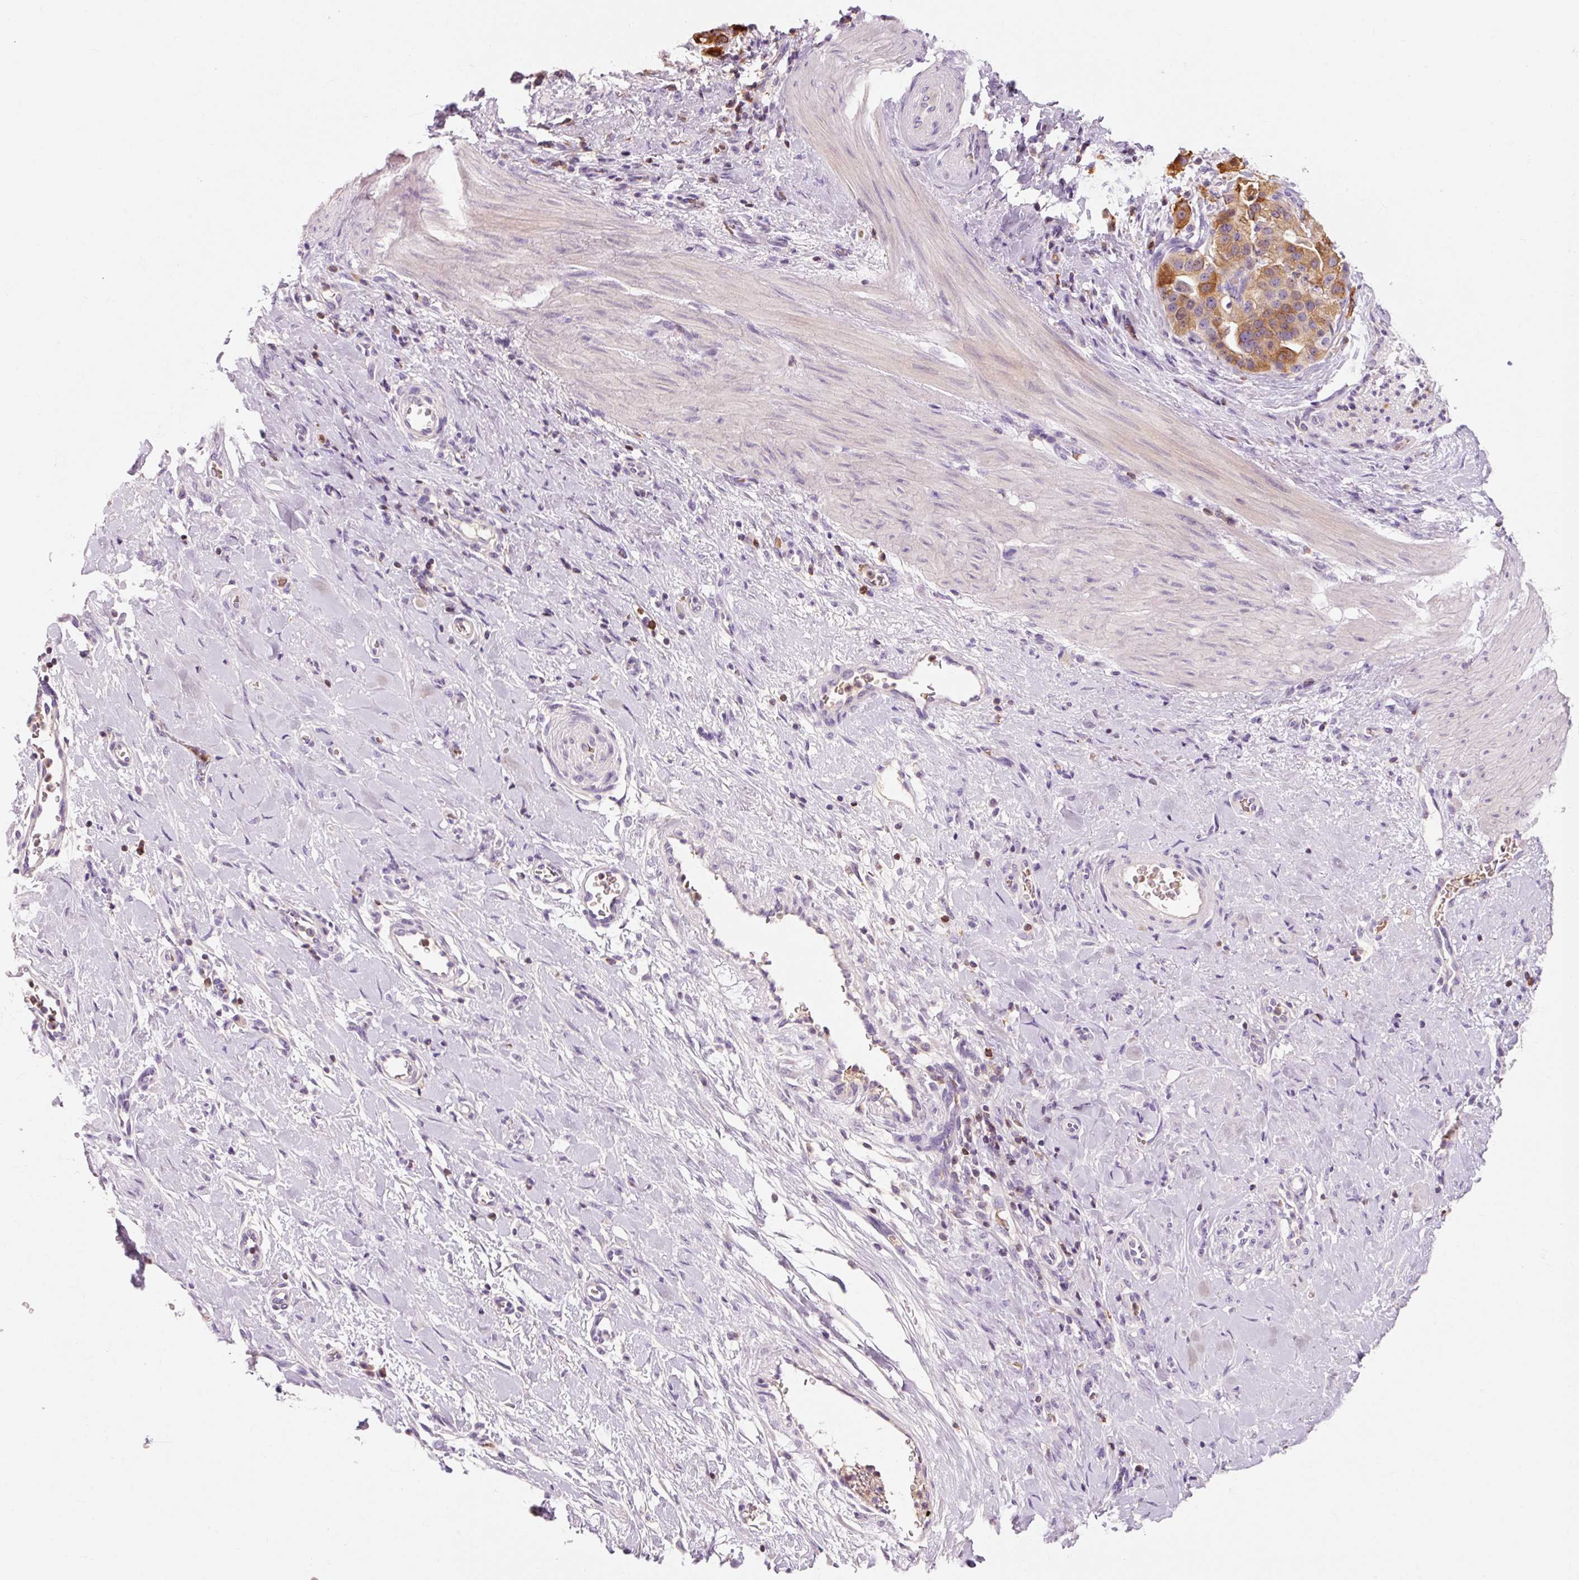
{"staining": {"intensity": "moderate", "quantity": ">75%", "location": "cytoplasmic/membranous"}, "tissue": "stomach cancer", "cell_type": "Tumor cells", "image_type": "cancer", "snomed": [{"axis": "morphology", "description": "Adenocarcinoma, NOS"}, {"axis": "topography", "description": "Stomach"}], "caption": "A high-resolution histopathology image shows immunohistochemistry (IHC) staining of stomach cancer, which exhibits moderate cytoplasmic/membranous positivity in approximately >75% of tumor cells.", "gene": "OR8K1", "patient": {"sex": "male", "age": 48}}